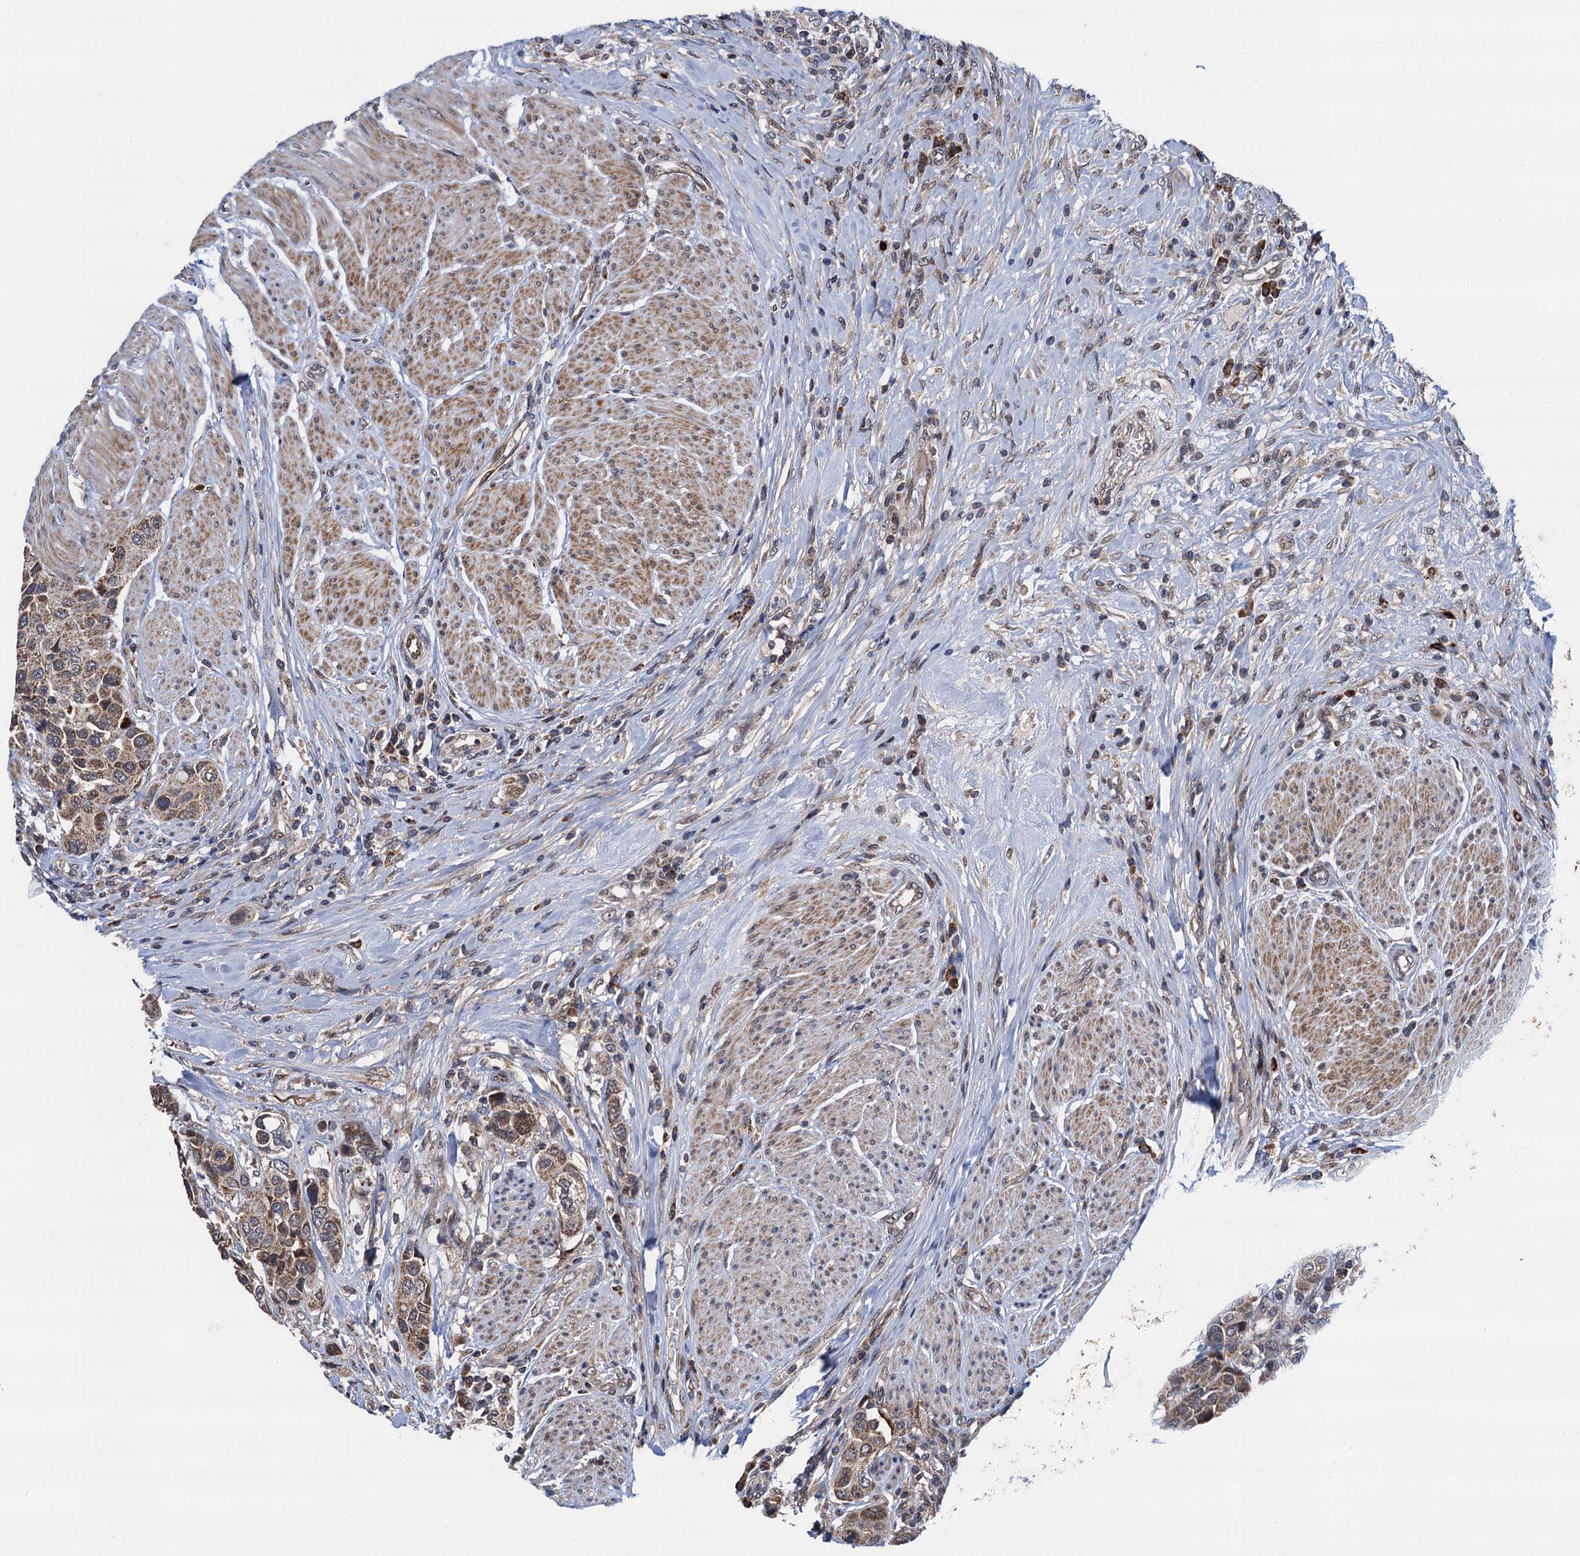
{"staining": {"intensity": "moderate", "quantity": ">75%", "location": "cytoplasmic/membranous"}, "tissue": "urothelial cancer", "cell_type": "Tumor cells", "image_type": "cancer", "snomed": [{"axis": "morphology", "description": "Urothelial carcinoma, High grade"}, {"axis": "topography", "description": "Urinary bladder"}], "caption": "Moderate cytoplasmic/membranous staining is identified in approximately >75% of tumor cells in urothelial cancer. Using DAB (brown) and hematoxylin (blue) stains, captured at high magnification using brightfield microscopy.", "gene": "CMPK2", "patient": {"sex": "male", "age": 50}}